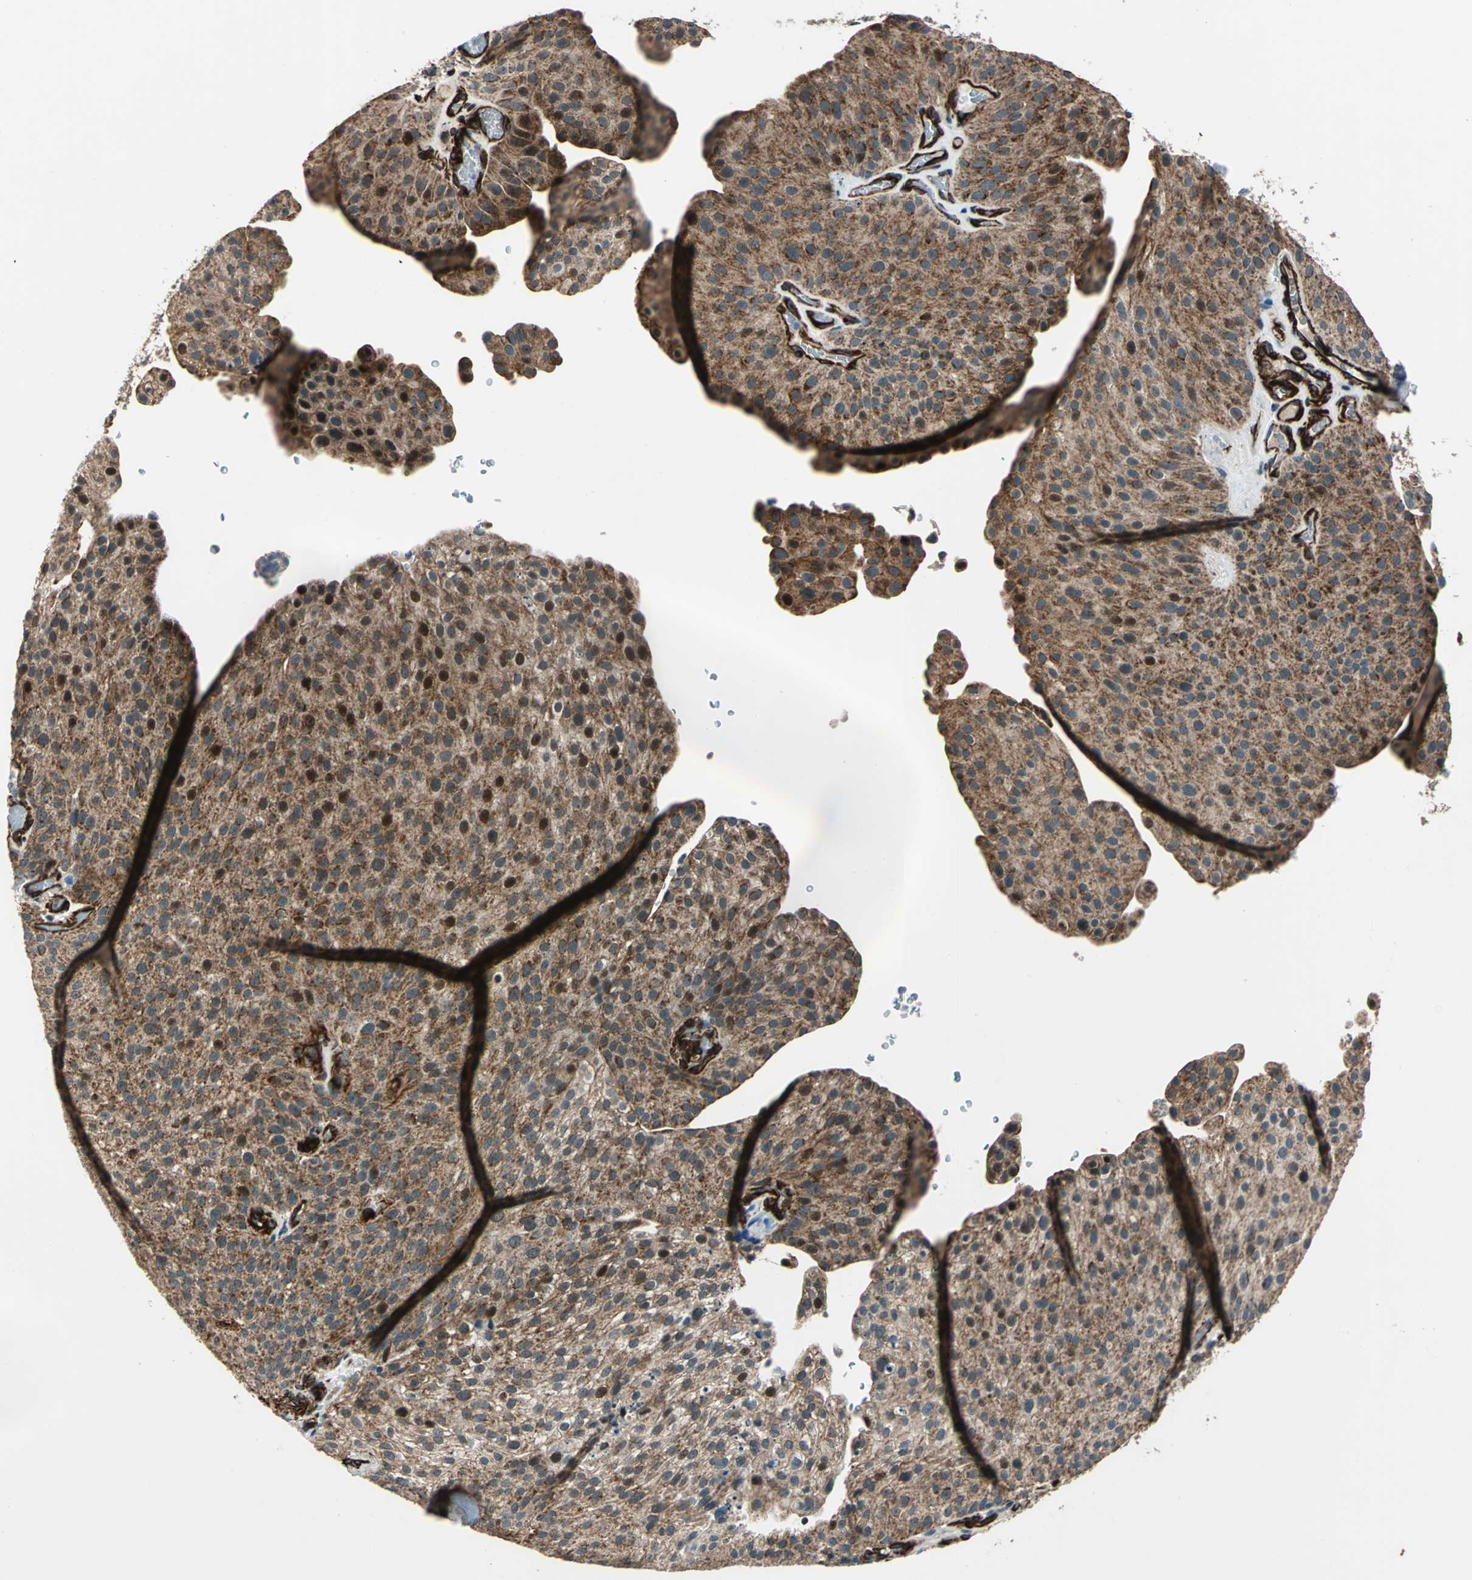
{"staining": {"intensity": "strong", "quantity": ">75%", "location": "cytoplasmic/membranous,nuclear"}, "tissue": "urothelial cancer", "cell_type": "Tumor cells", "image_type": "cancer", "snomed": [{"axis": "morphology", "description": "Urothelial carcinoma, Low grade"}, {"axis": "topography", "description": "Smooth muscle"}, {"axis": "topography", "description": "Urinary bladder"}], "caption": "An immunohistochemistry (IHC) micrograph of tumor tissue is shown. Protein staining in brown labels strong cytoplasmic/membranous and nuclear positivity in urothelial carcinoma (low-grade) within tumor cells.", "gene": "EXD2", "patient": {"sex": "male", "age": 60}}